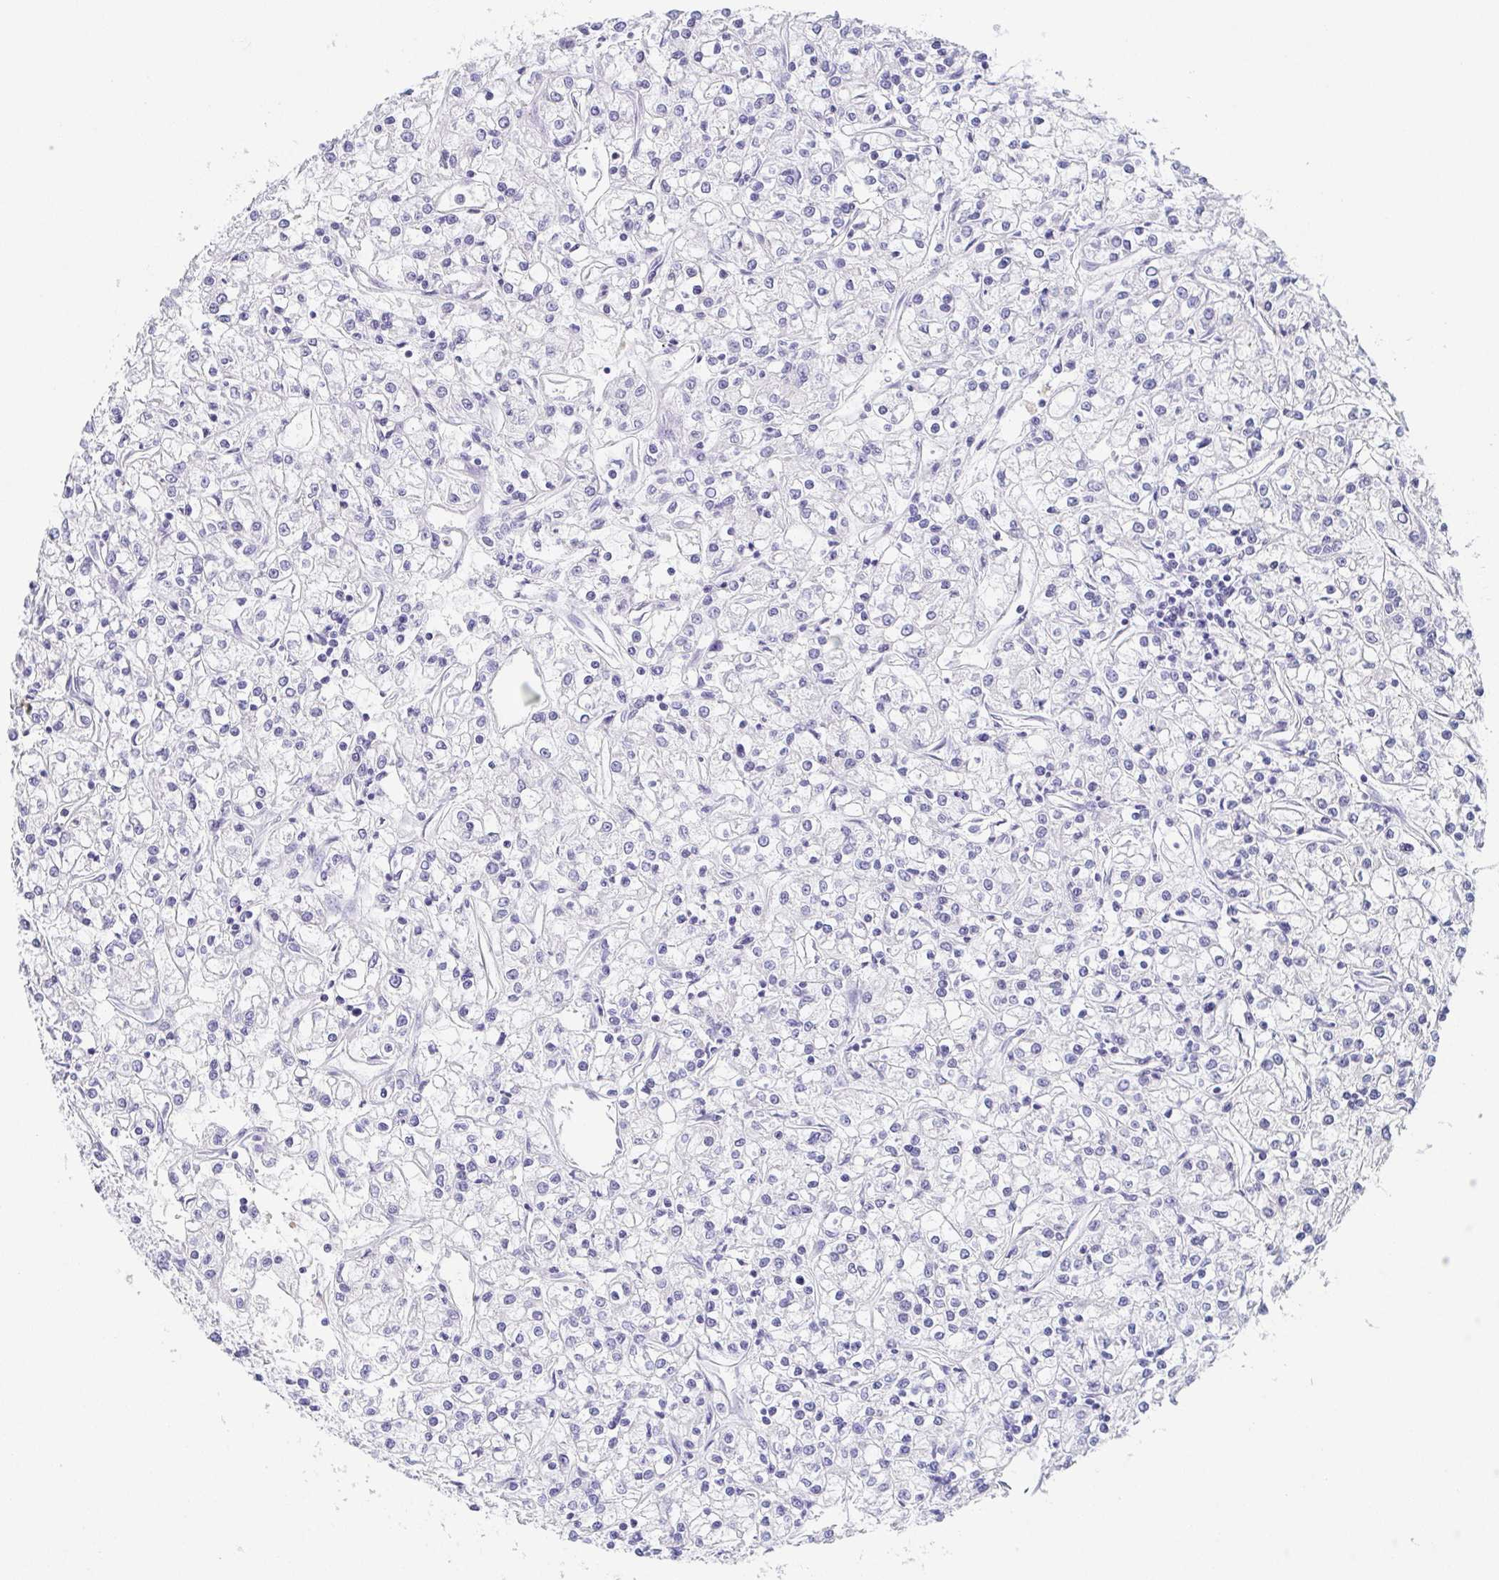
{"staining": {"intensity": "negative", "quantity": "none", "location": "none"}, "tissue": "renal cancer", "cell_type": "Tumor cells", "image_type": "cancer", "snomed": [{"axis": "morphology", "description": "Adenocarcinoma, NOS"}, {"axis": "topography", "description": "Kidney"}], "caption": "Image shows no protein staining in tumor cells of renal adenocarcinoma tissue.", "gene": "REG4", "patient": {"sex": "female", "age": 59}}